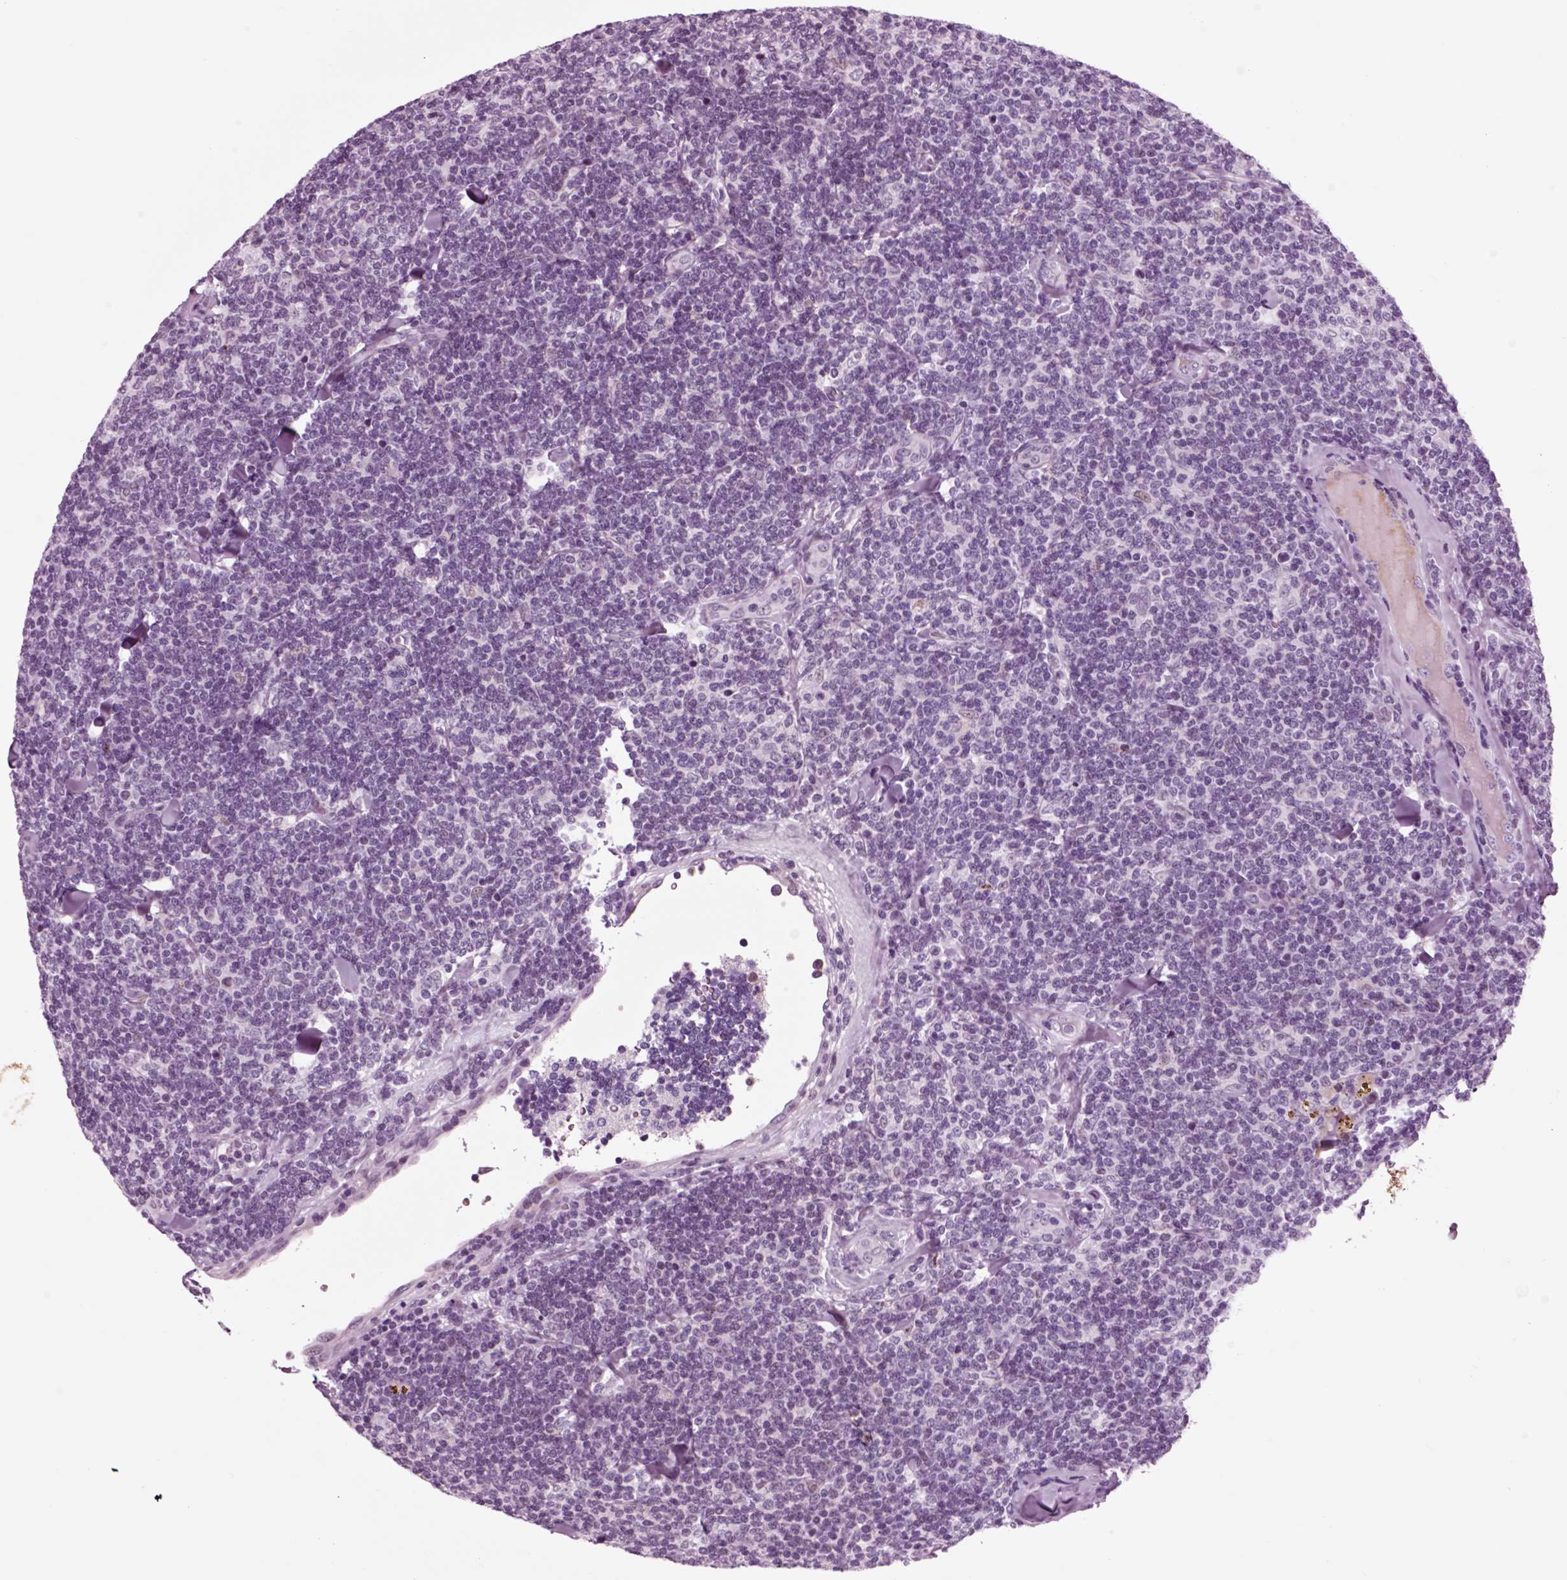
{"staining": {"intensity": "negative", "quantity": "none", "location": "none"}, "tissue": "lymphoma", "cell_type": "Tumor cells", "image_type": "cancer", "snomed": [{"axis": "morphology", "description": "Malignant lymphoma, non-Hodgkin's type, Low grade"}, {"axis": "topography", "description": "Lymph node"}], "caption": "The histopathology image demonstrates no staining of tumor cells in lymphoma.", "gene": "CHGB", "patient": {"sex": "female", "age": 56}}